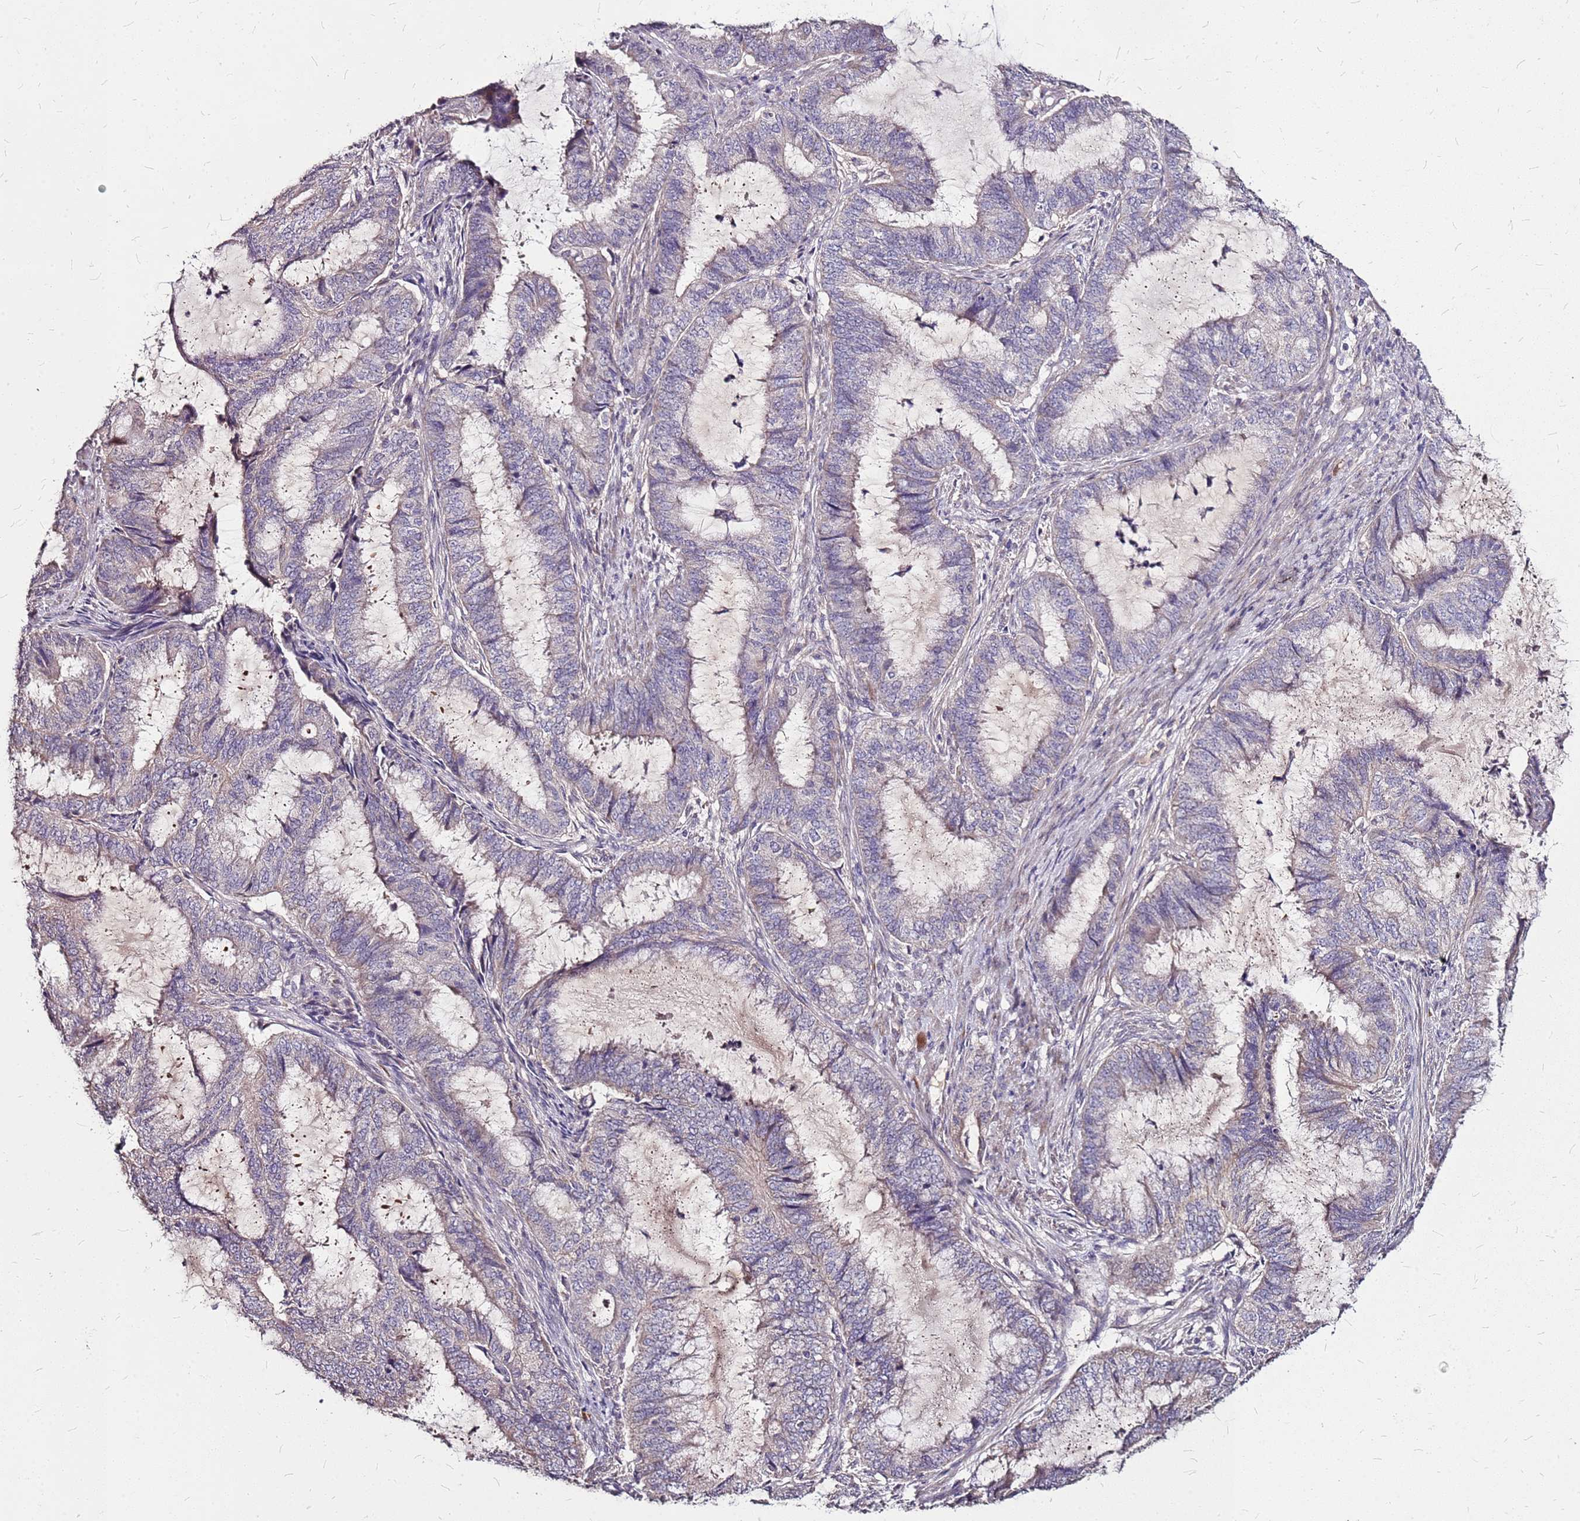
{"staining": {"intensity": "negative", "quantity": "none", "location": "none"}, "tissue": "endometrial cancer", "cell_type": "Tumor cells", "image_type": "cancer", "snomed": [{"axis": "morphology", "description": "Adenocarcinoma, NOS"}, {"axis": "topography", "description": "Endometrium"}], "caption": "Immunohistochemistry (IHC) micrograph of neoplastic tissue: human endometrial cancer stained with DAB (3,3'-diaminobenzidine) shows no significant protein positivity in tumor cells.", "gene": "DCDC2C", "patient": {"sex": "female", "age": 51}}